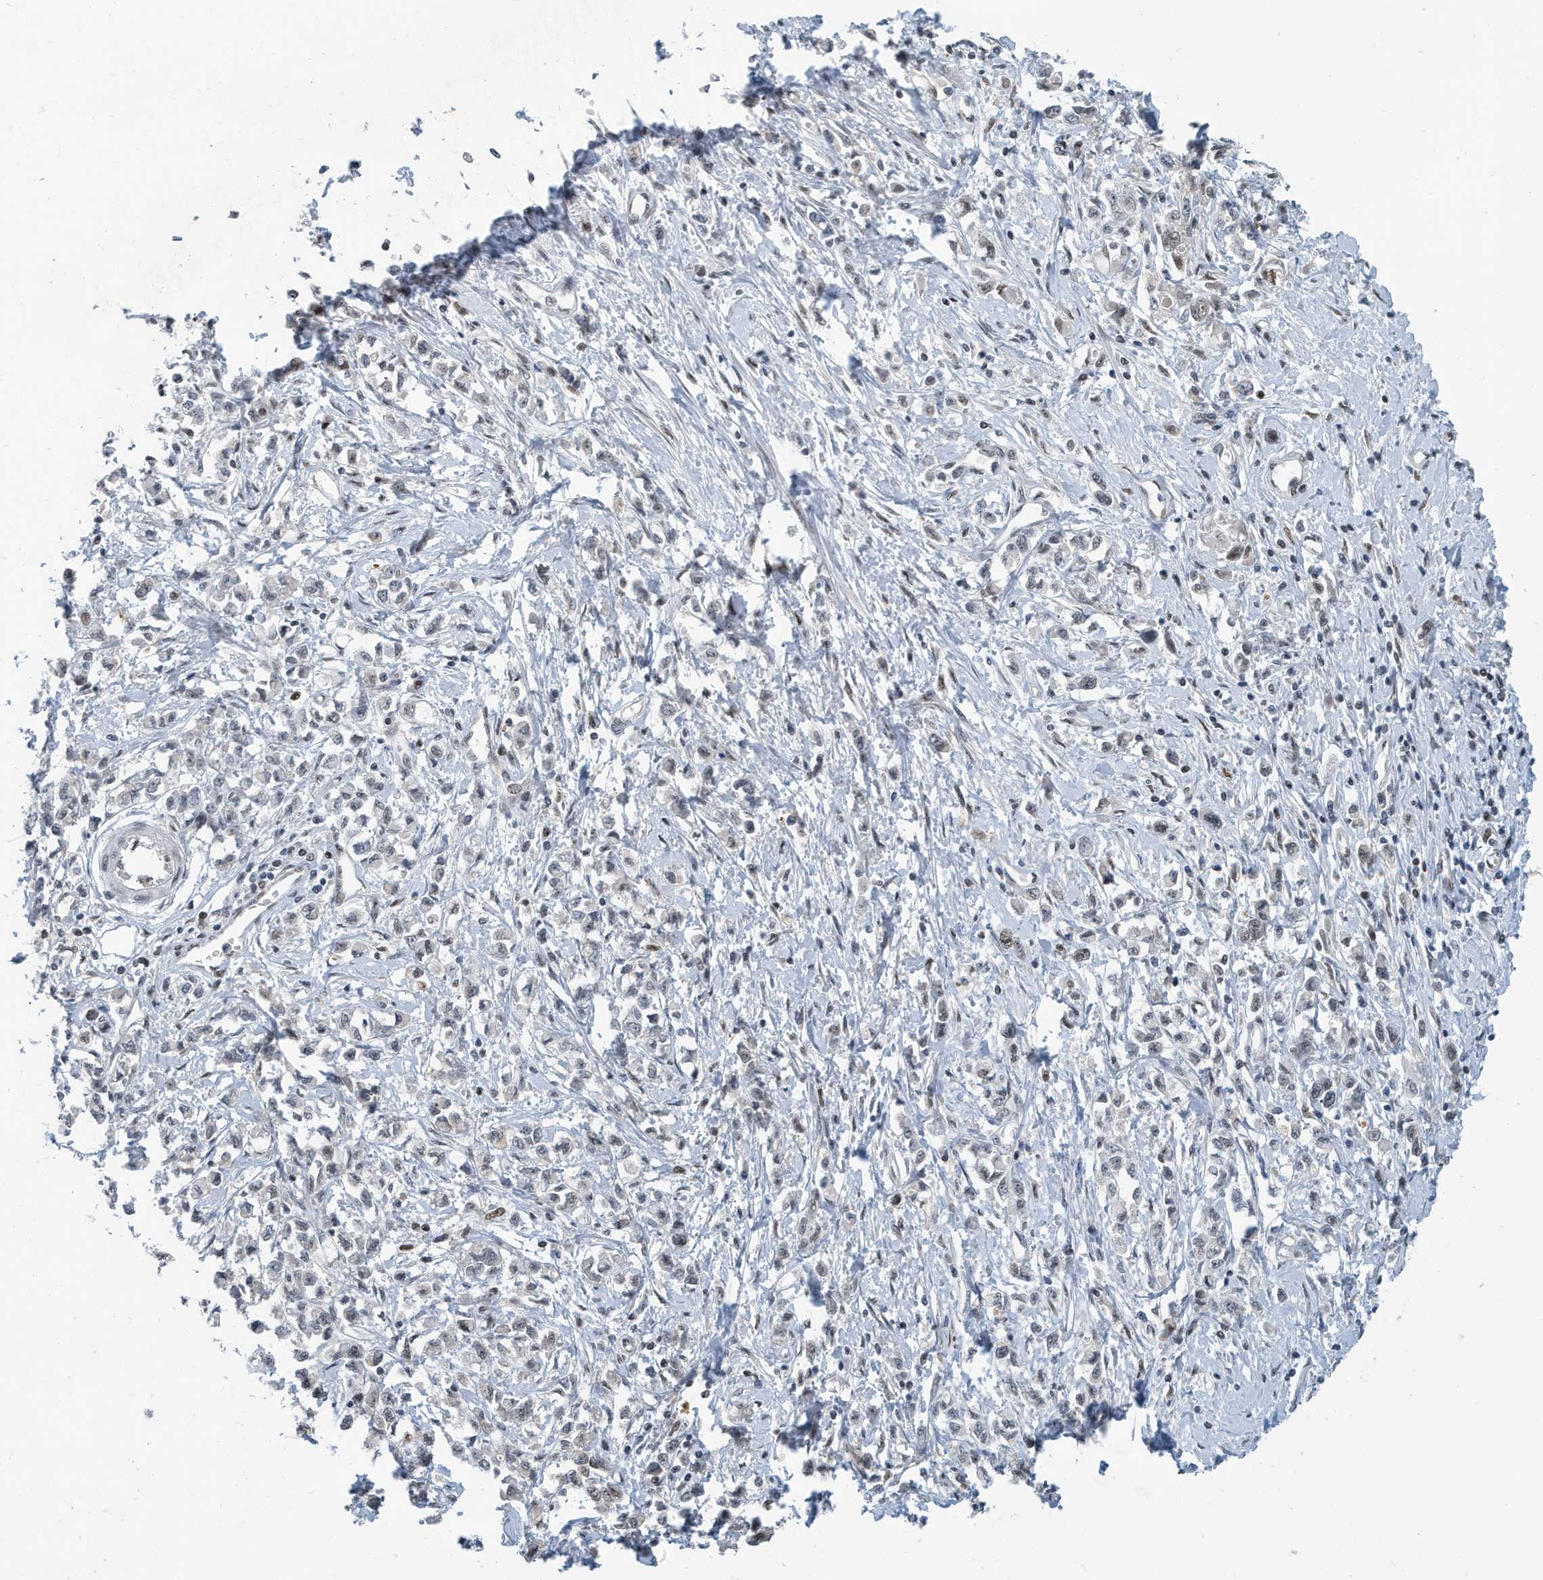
{"staining": {"intensity": "weak", "quantity": "<25%", "location": "nuclear"}, "tissue": "stomach cancer", "cell_type": "Tumor cells", "image_type": "cancer", "snomed": [{"axis": "morphology", "description": "Adenocarcinoma, NOS"}, {"axis": "topography", "description": "Stomach"}], "caption": "Protein analysis of adenocarcinoma (stomach) displays no significant expression in tumor cells.", "gene": "KIF15", "patient": {"sex": "female", "age": 76}}